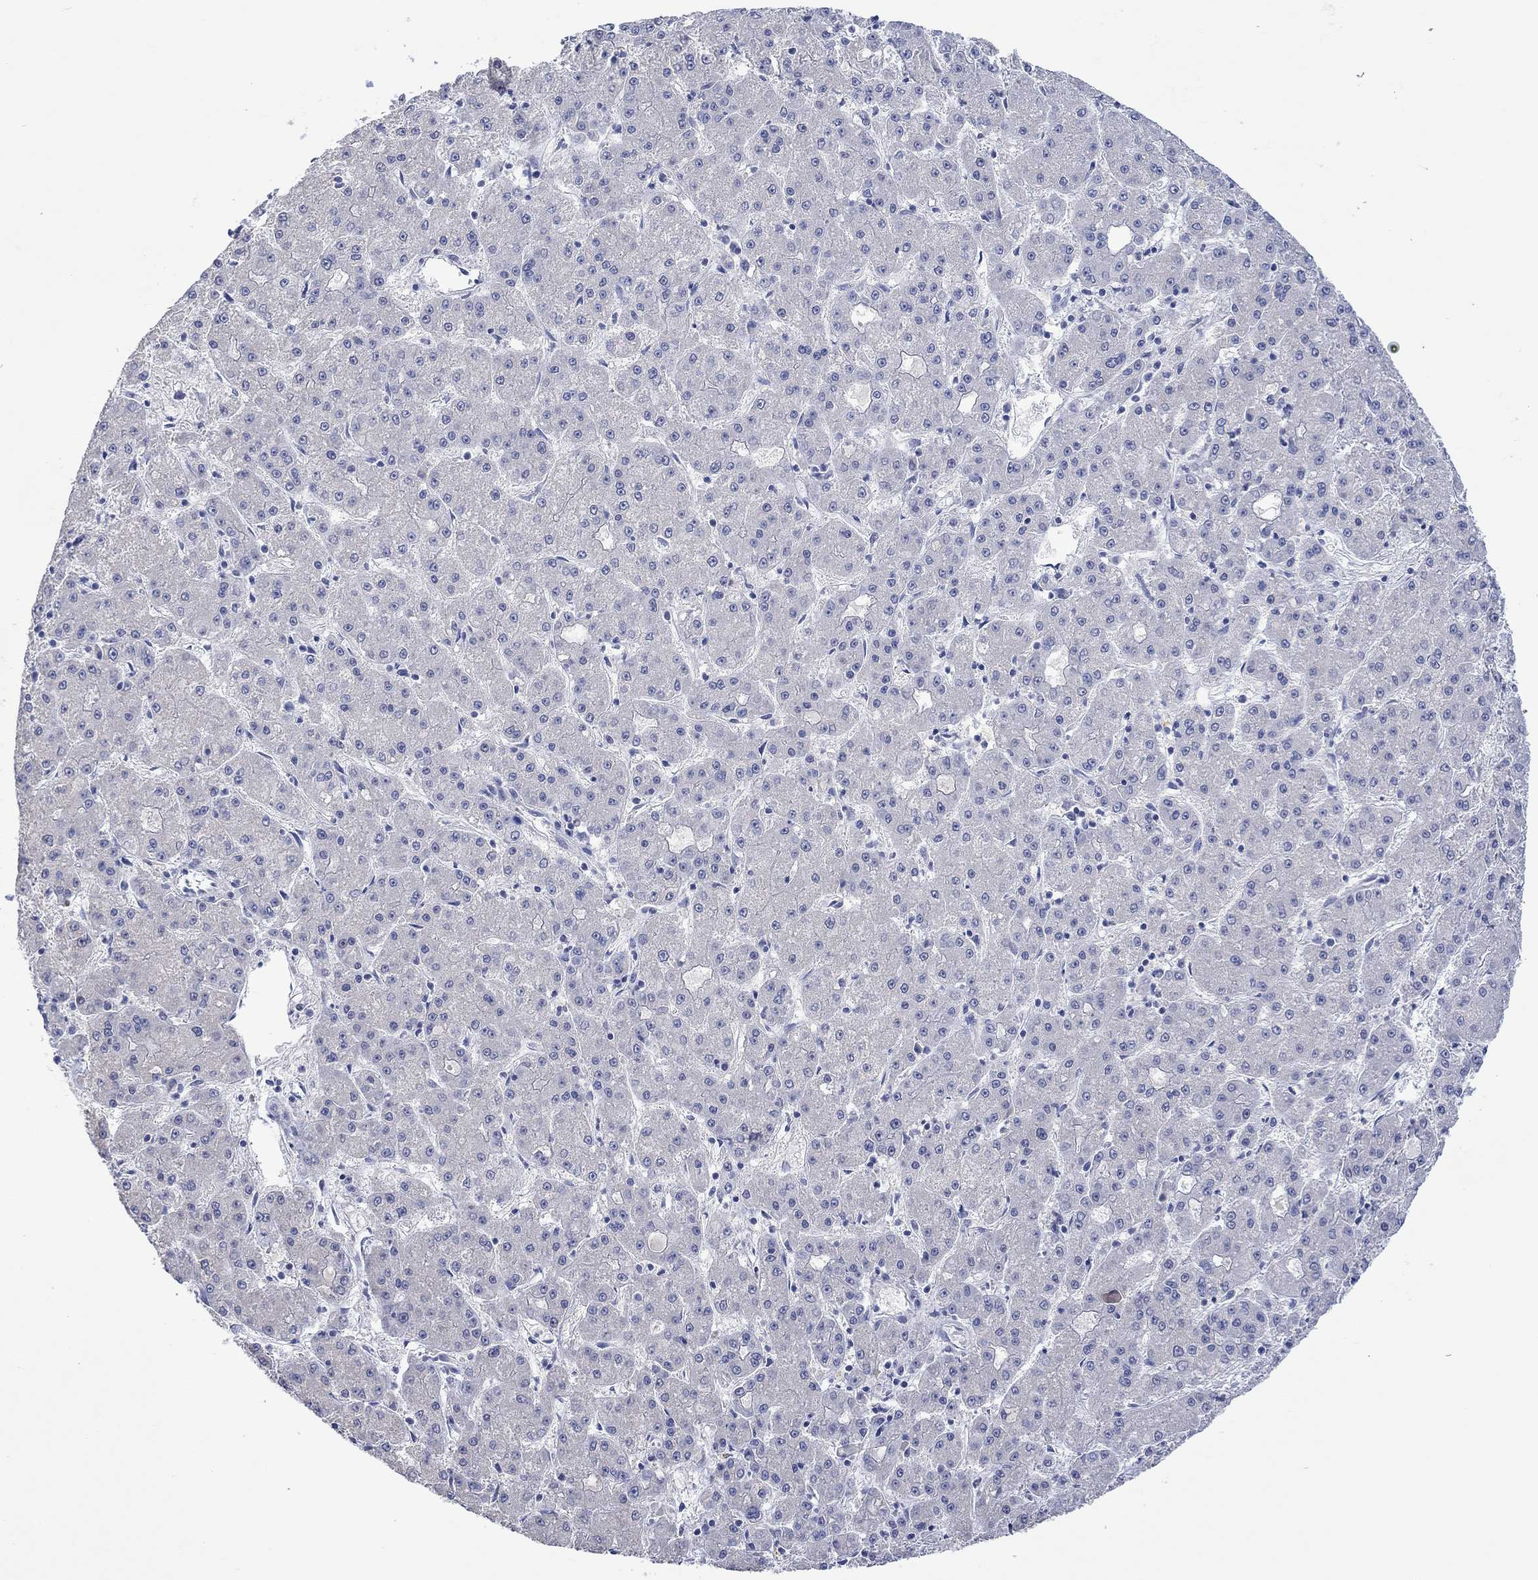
{"staining": {"intensity": "negative", "quantity": "none", "location": "none"}, "tissue": "liver cancer", "cell_type": "Tumor cells", "image_type": "cancer", "snomed": [{"axis": "morphology", "description": "Carcinoma, Hepatocellular, NOS"}, {"axis": "topography", "description": "Liver"}], "caption": "Immunohistochemistry (IHC) of human liver cancer demonstrates no expression in tumor cells.", "gene": "DLK1", "patient": {"sex": "male", "age": 73}}